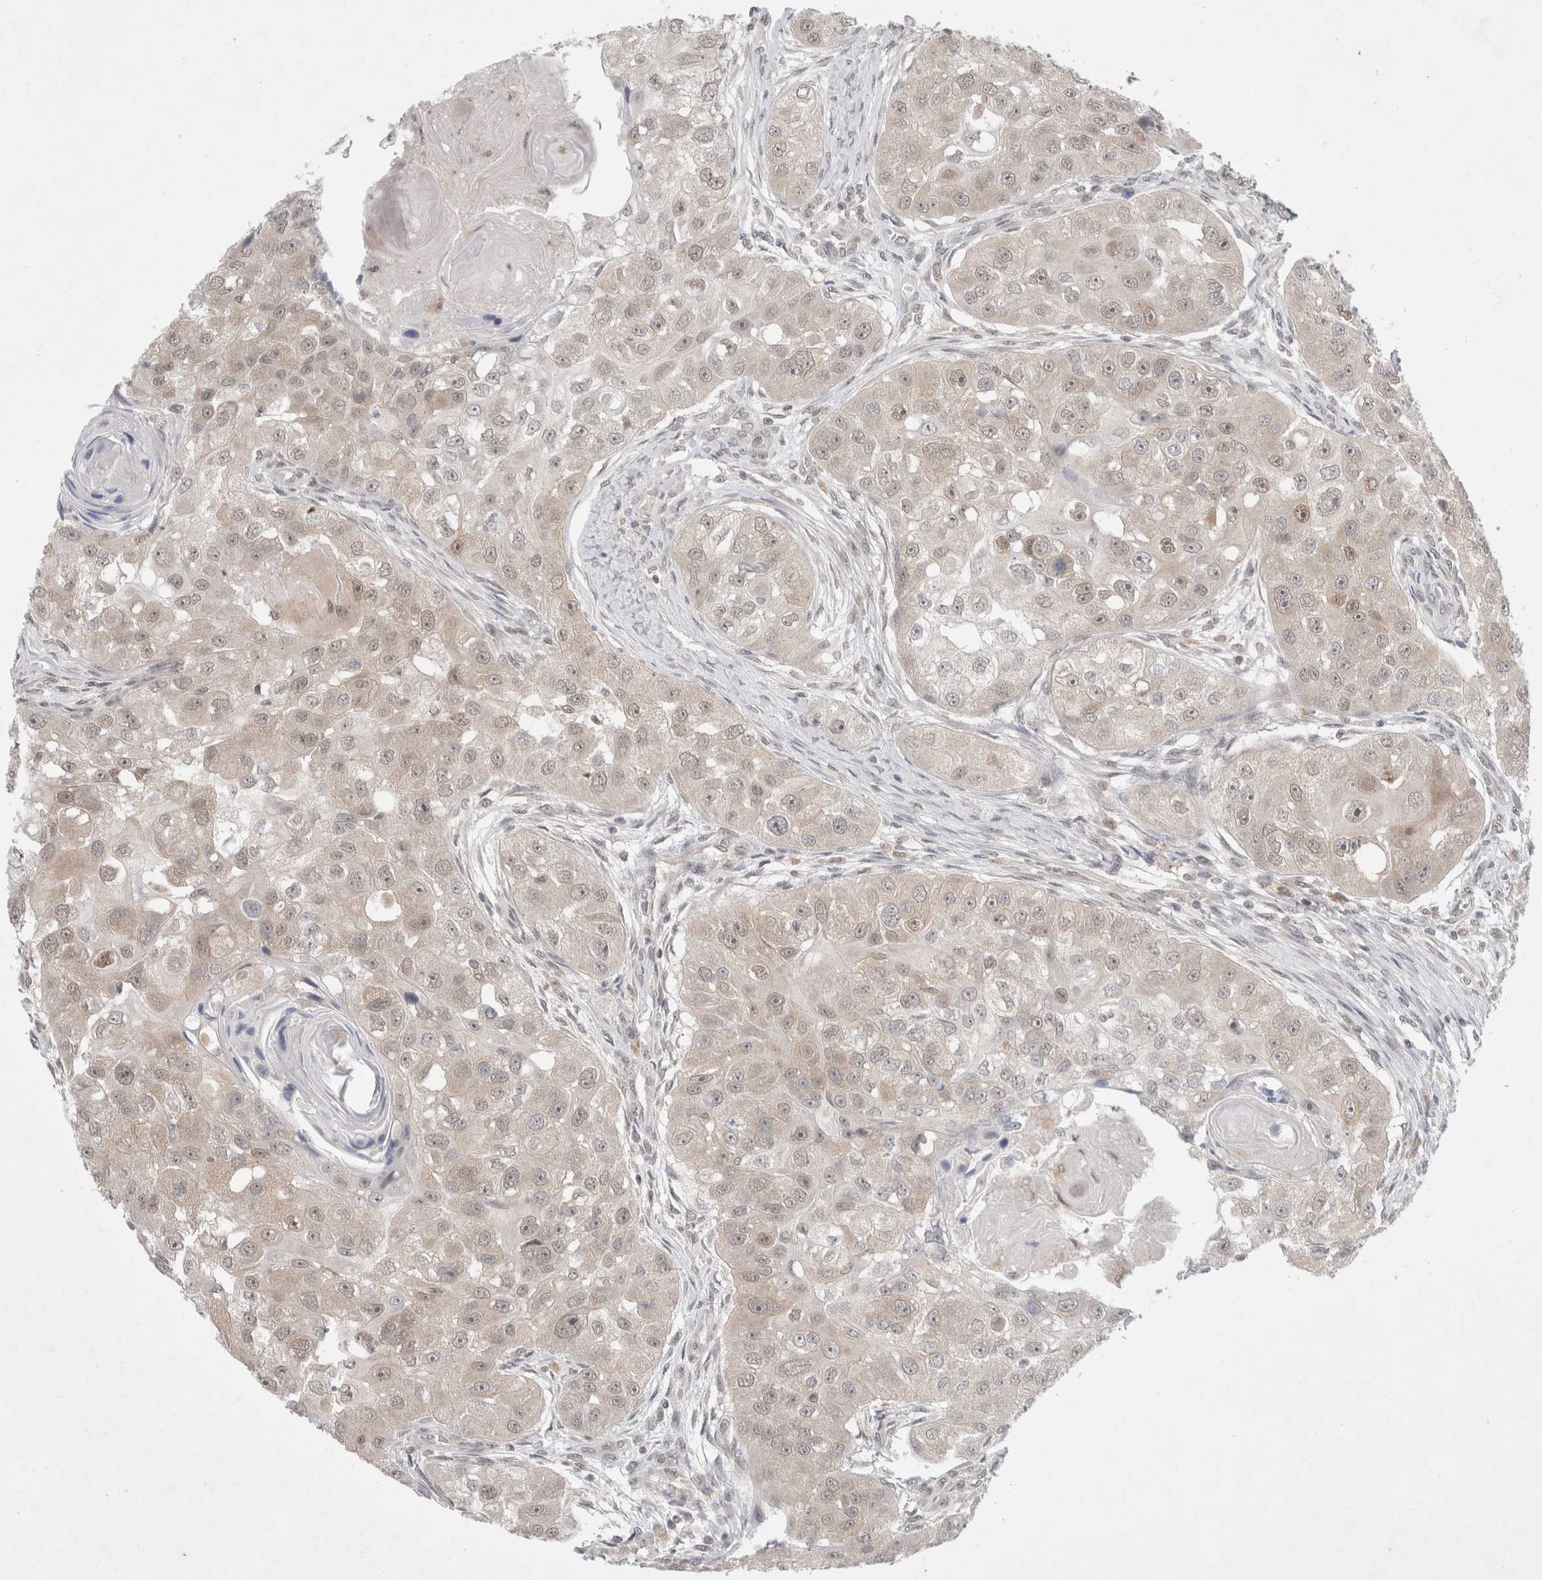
{"staining": {"intensity": "weak", "quantity": "25%-75%", "location": "nuclear"}, "tissue": "head and neck cancer", "cell_type": "Tumor cells", "image_type": "cancer", "snomed": [{"axis": "morphology", "description": "Normal tissue, NOS"}, {"axis": "morphology", "description": "Squamous cell carcinoma, NOS"}, {"axis": "topography", "description": "Skeletal muscle"}, {"axis": "topography", "description": "Head-Neck"}], "caption": "A photomicrograph showing weak nuclear expression in about 25%-75% of tumor cells in head and neck squamous cell carcinoma, as visualized by brown immunohistochemical staining.", "gene": "FBXO42", "patient": {"sex": "male", "age": 51}}